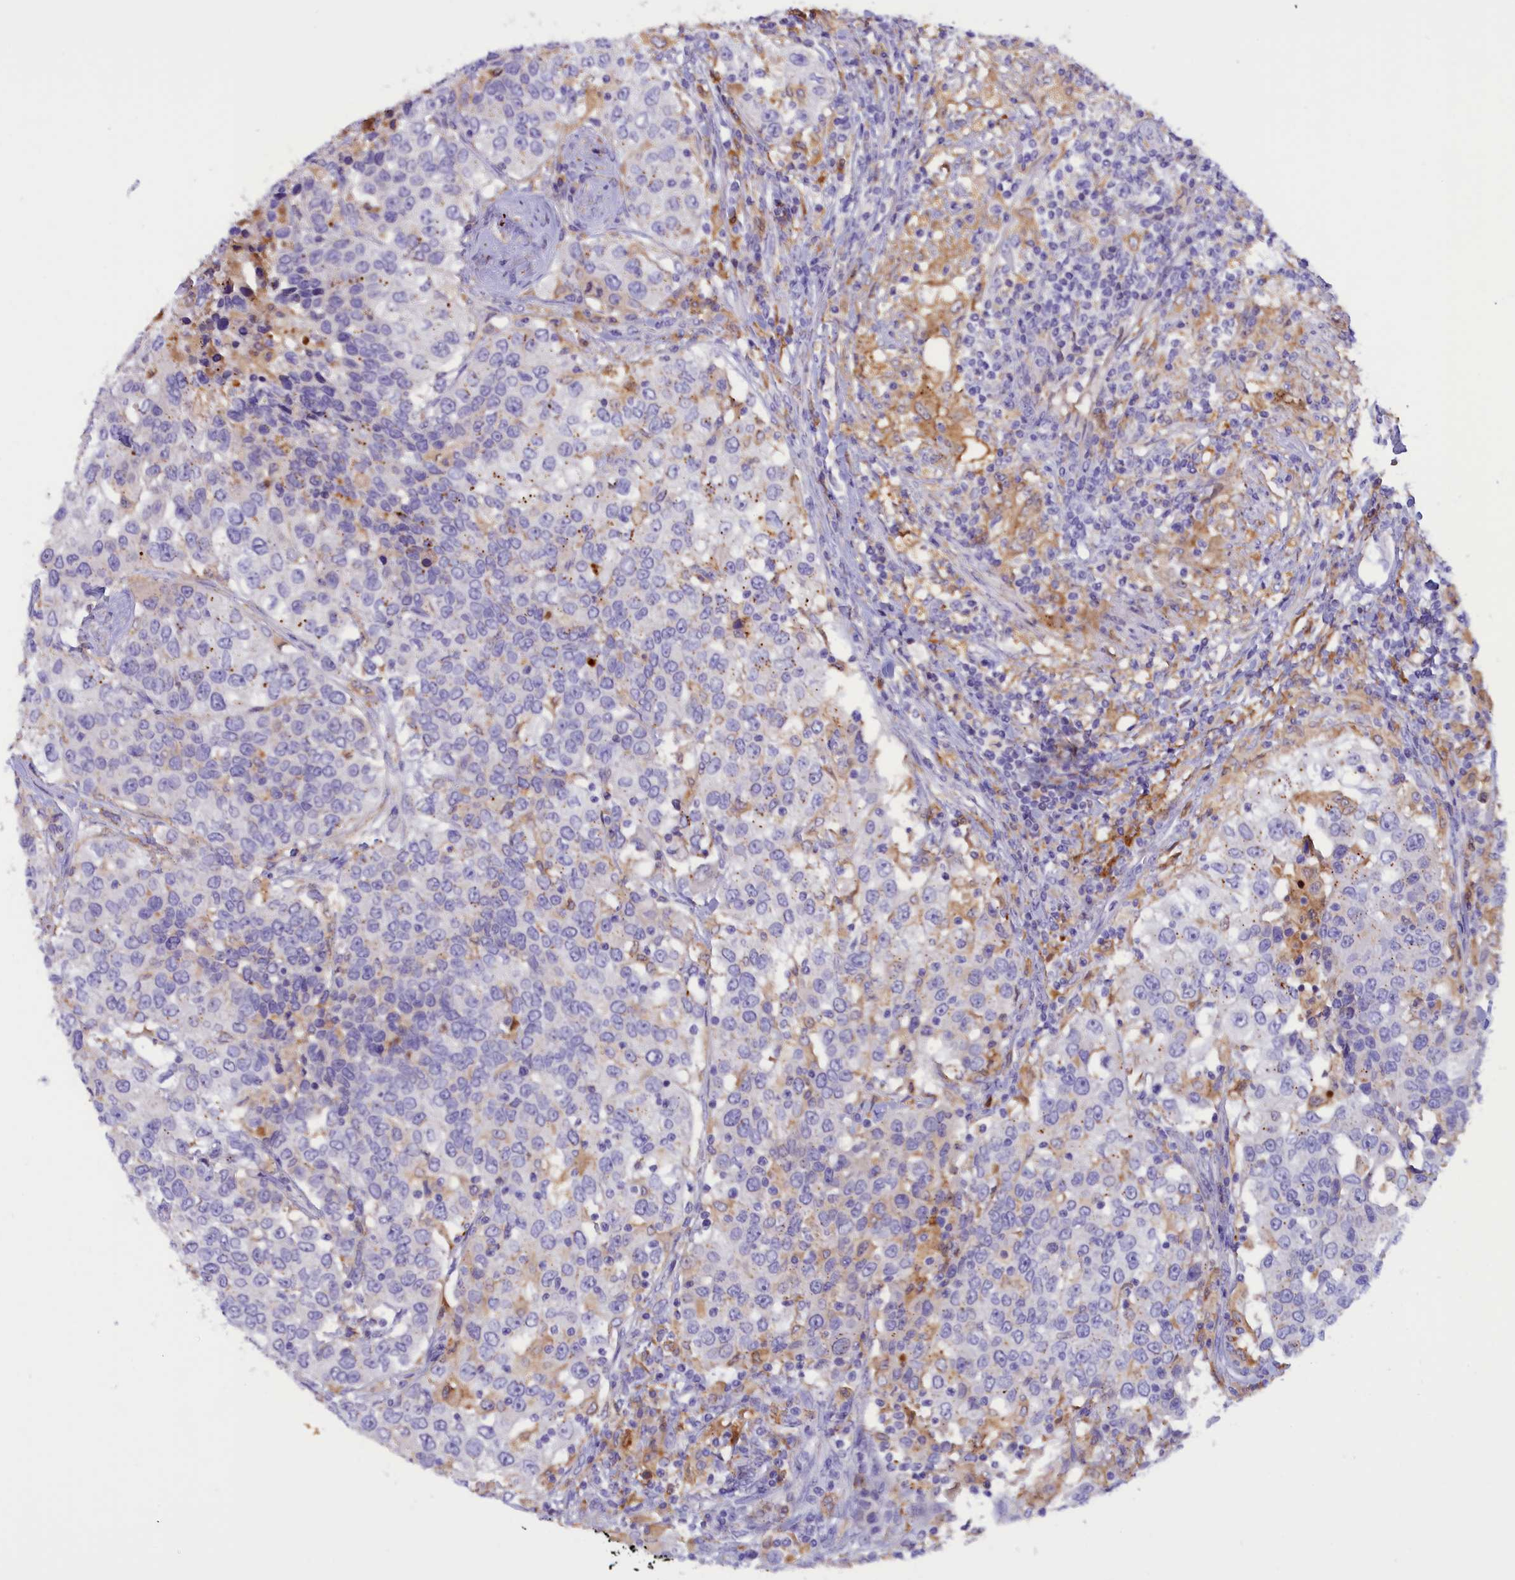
{"staining": {"intensity": "negative", "quantity": "none", "location": "none"}, "tissue": "urothelial cancer", "cell_type": "Tumor cells", "image_type": "cancer", "snomed": [{"axis": "morphology", "description": "Urothelial carcinoma, High grade"}, {"axis": "topography", "description": "Urinary bladder"}], "caption": "The micrograph displays no staining of tumor cells in high-grade urothelial carcinoma.", "gene": "FAM149B1", "patient": {"sex": "female", "age": 80}}